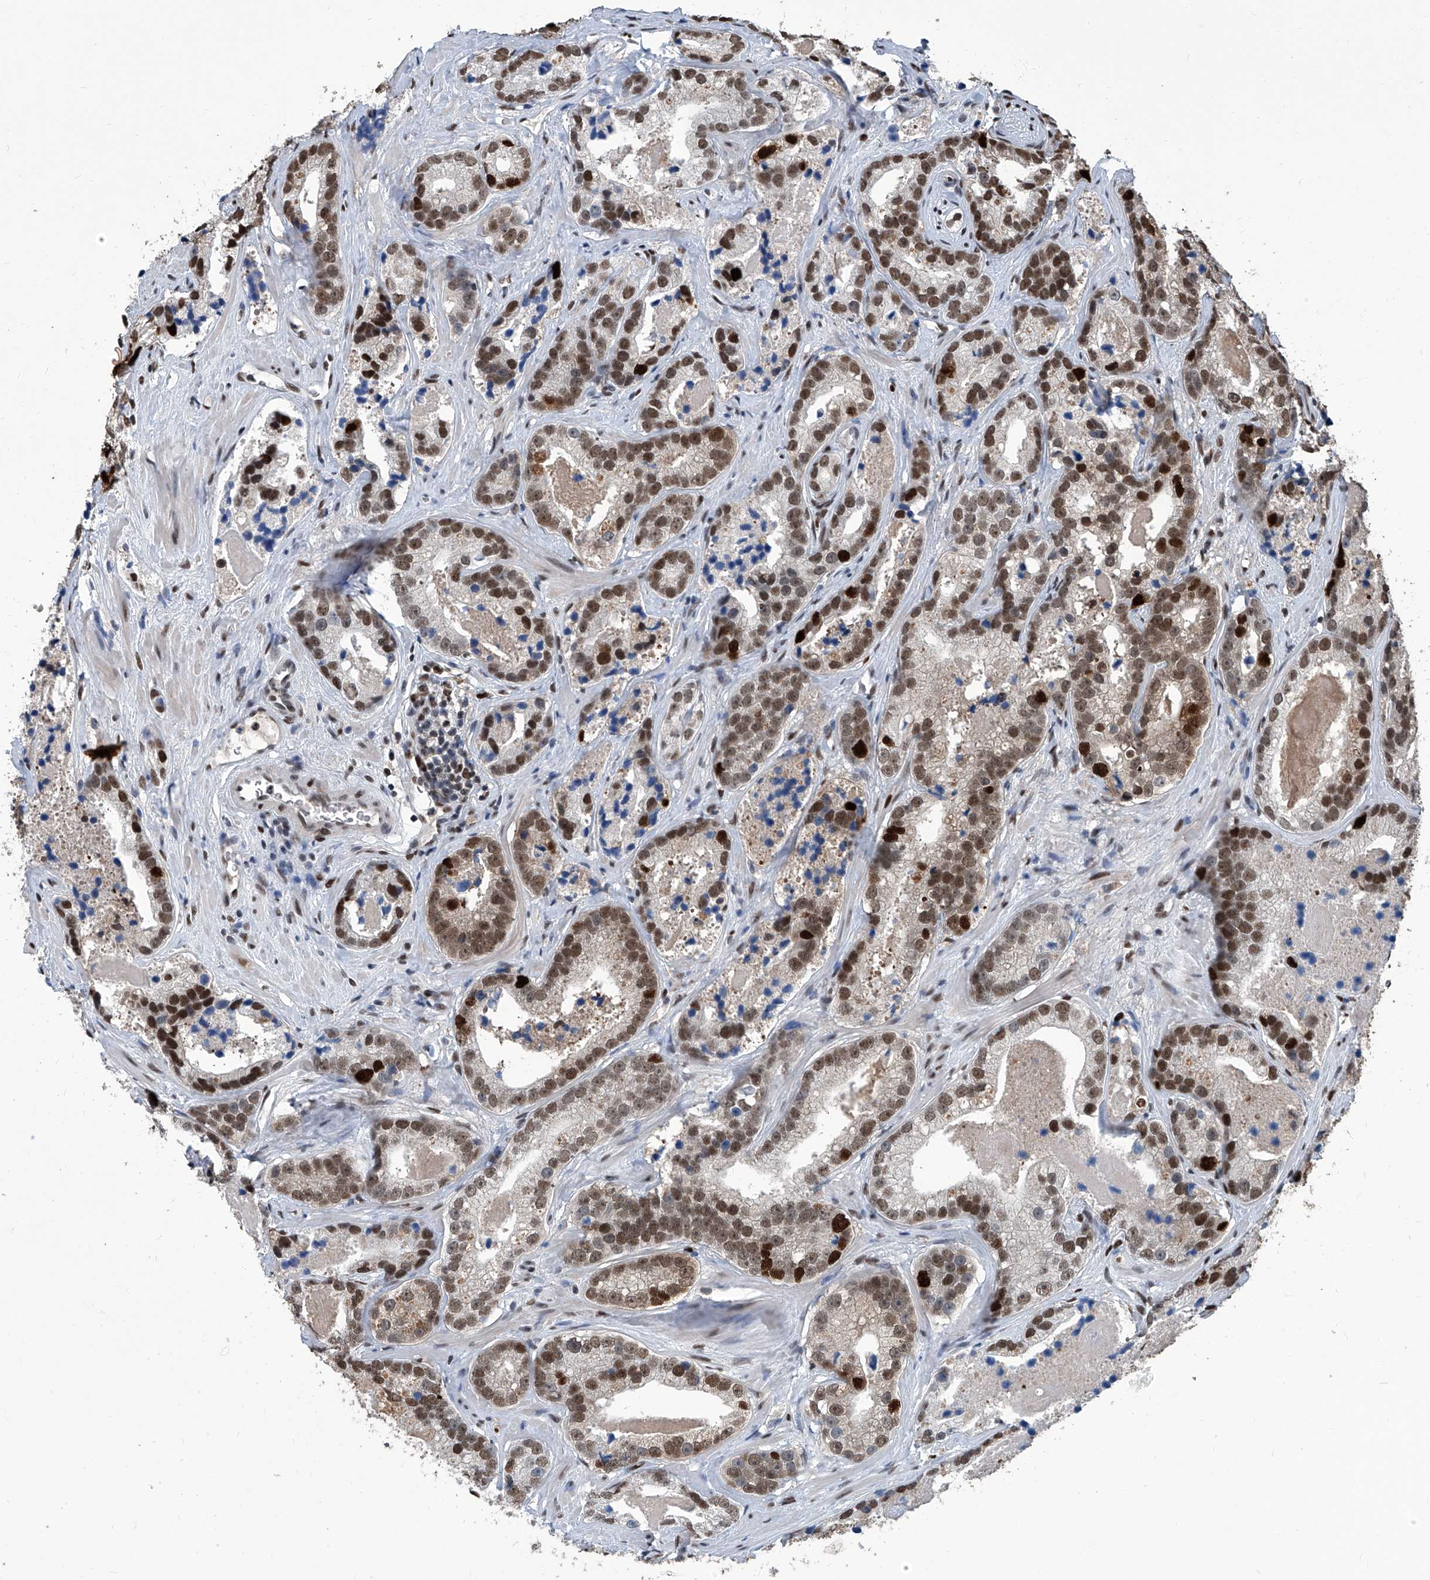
{"staining": {"intensity": "strong", "quantity": "25%-75%", "location": "cytoplasmic/membranous,nuclear"}, "tissue": "prostate cancer", "cell_type": "Tumor cells", "image_type": "cancer", "snomed": [{"axis": "morphology", "description": "Adenocarcinoma, High grade"}, {"axis": "topography", "description": "Prostate"}], "caption": "Immunohistochemistry image of neoplastic tissue: human adenocarcinoma (high-grade) (prostate) stained using IHC reveals high levels of strong protein expression localized specifically in the cytoplasmic/membranous and nuclear of tumor cells, appearing as a cytoplasmic/membranous and nuclear brown color.", "gene": "PCNA", "patient": {"sex": "male", "age": 62}}